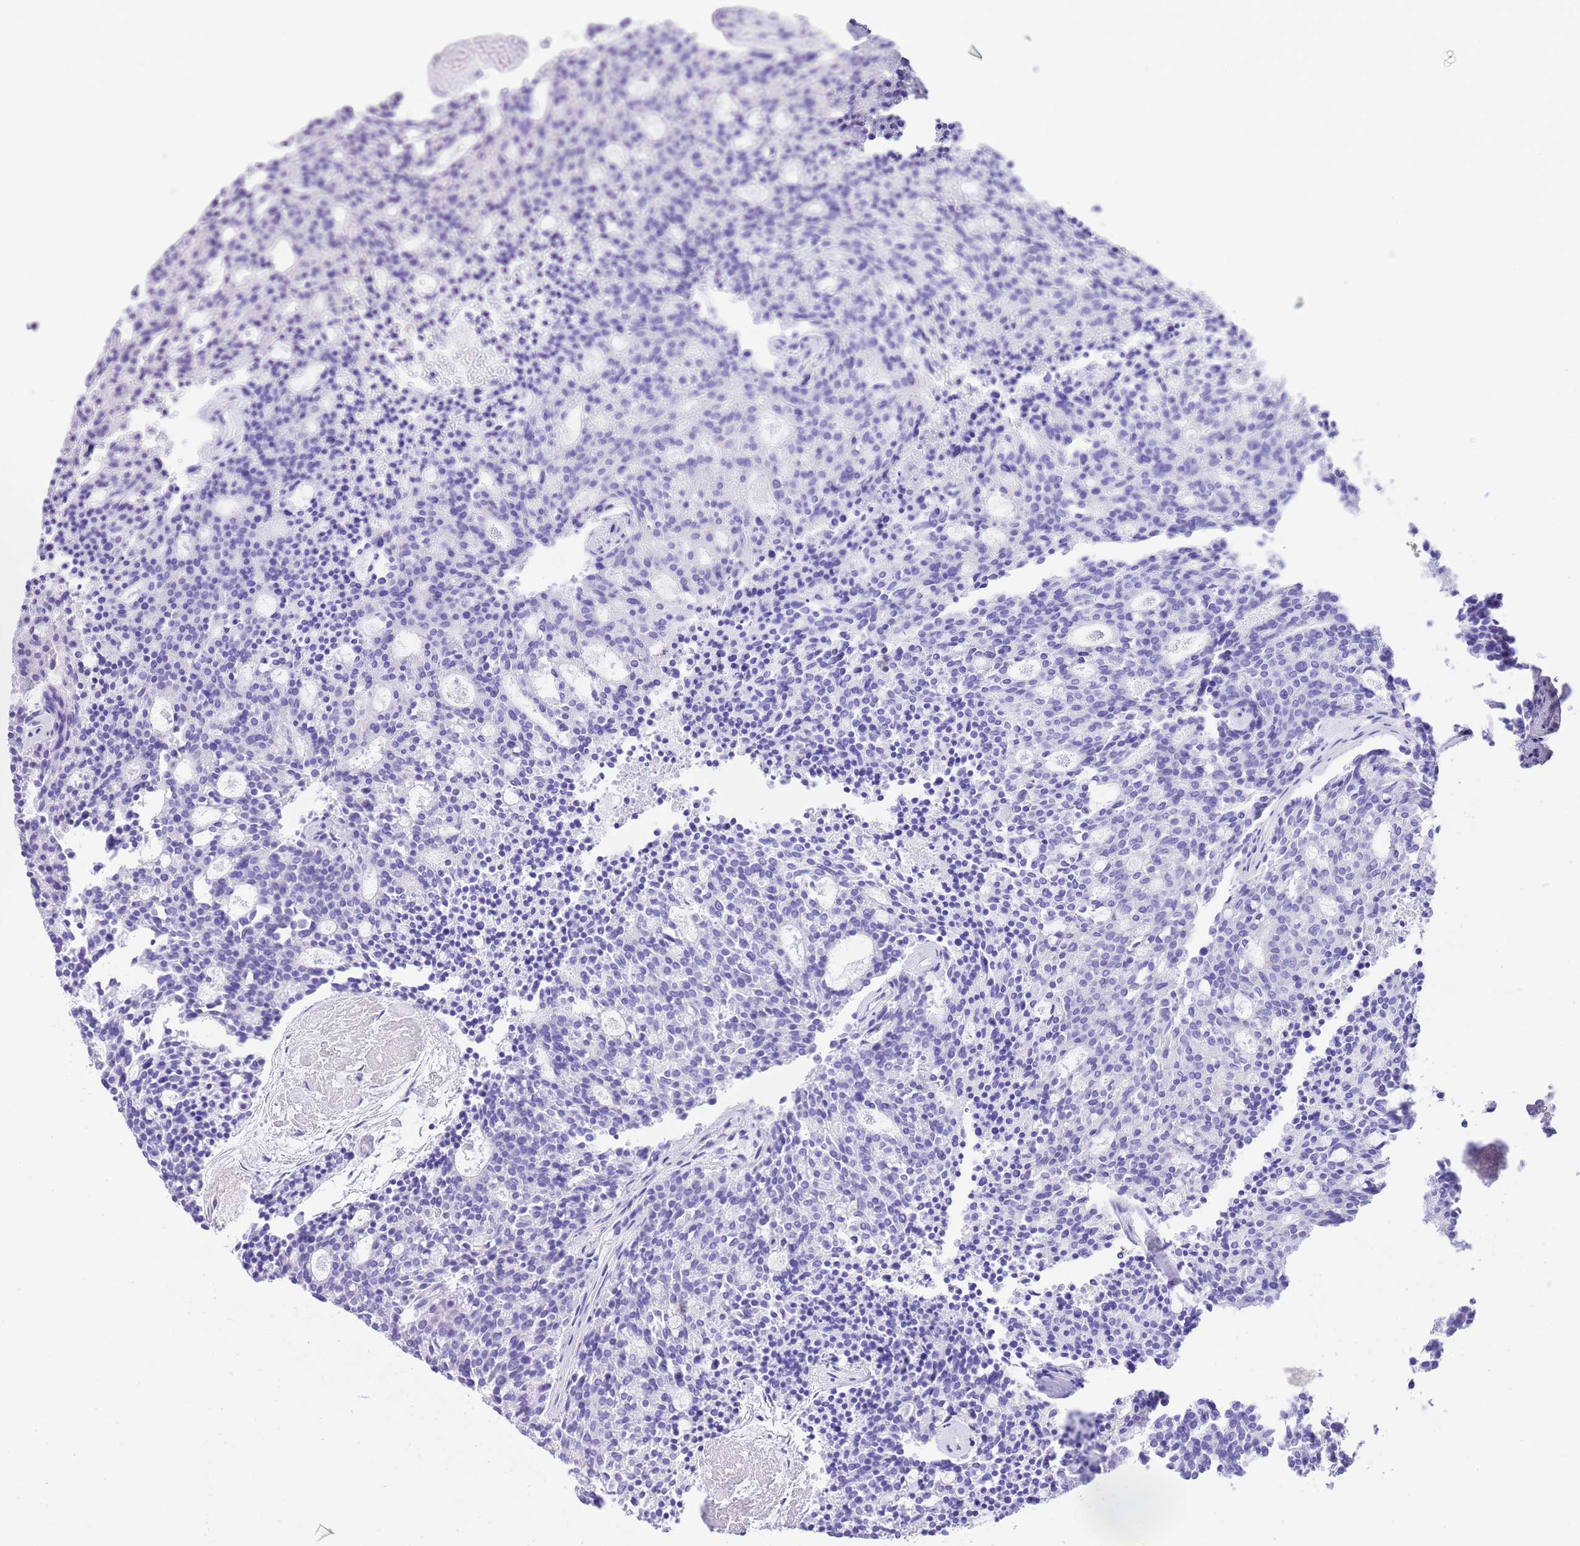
{"staining": {"intensity": "negative", "quantity": "none", "location": "none"}, "tissue": "carcinoid", "cell_type": "Tumor cells", "image_type": "cancer", "snomed": [{"axis": "morphology", "description": "Carcinoid, malignant, NOS"}, {"axis": "topography", "description": "Pancreas"}], "caption": "IHC micrograph of human carcinoid (malignant) stained for a protein (brown), which displays no expression in tumor cells.", "gene": "KCNC1", "patient": {"sex": "female", "age": 54}}